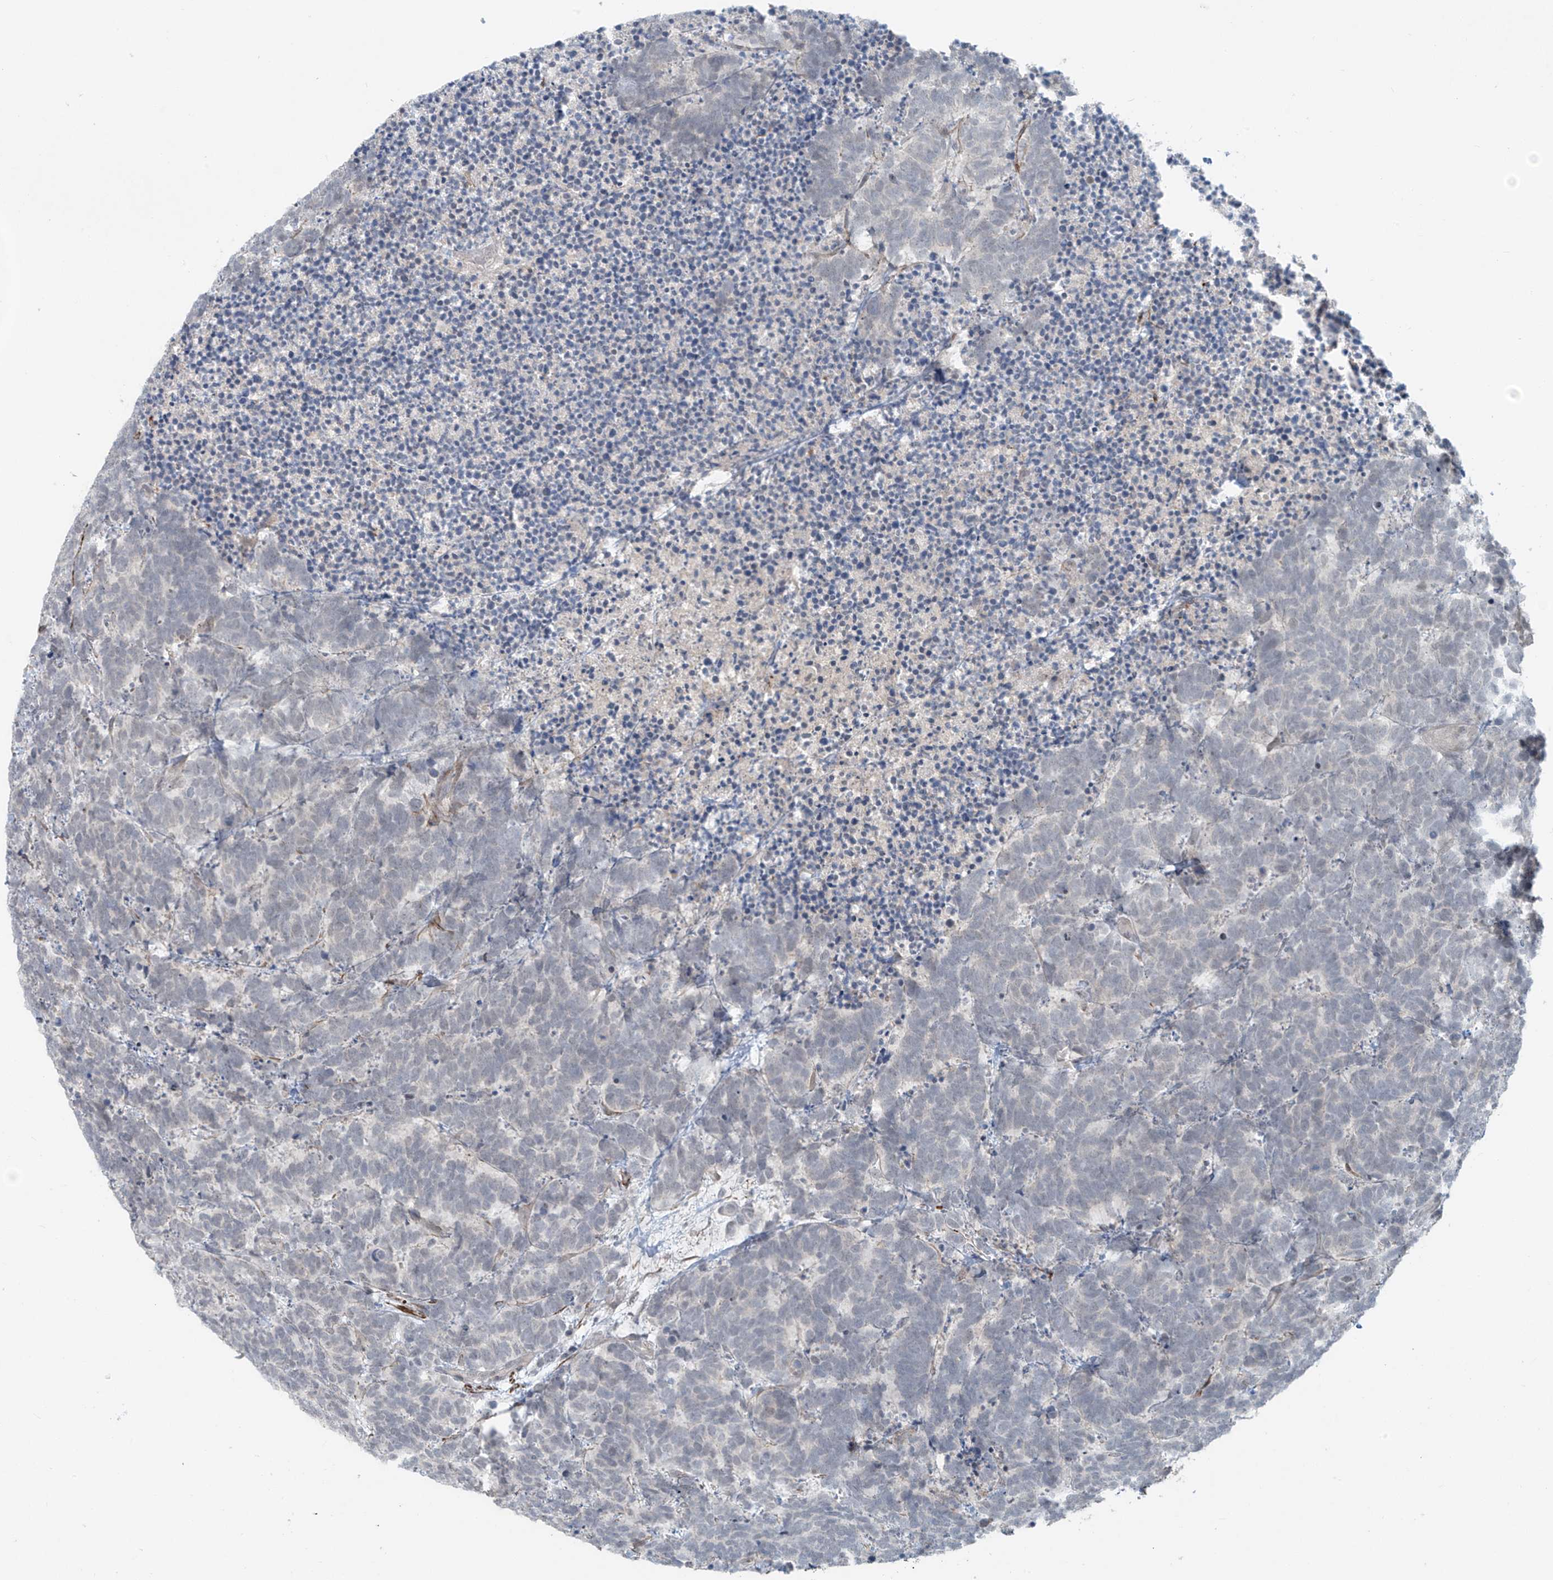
{"staining": {"intensity": "negative", "quantity": "none", "location": "none"}, "tissue": "carcinoid", "cell_type": "Tumor cells", "image_type": "cancer", "snomed": [{"axis": "morphology", "description": "Carcinoma, NOS"}, {"axis": "morphology", "description": "Carcinoid, malignant, NOS"}, {"axis": "topography", "description": "Urinary bladder"}], "caption": "Tumor cells show no significant expression in carcinoid (malignant).", "gene": "RASGEF1A", "patient": {"sex": "male", "age": 57}}